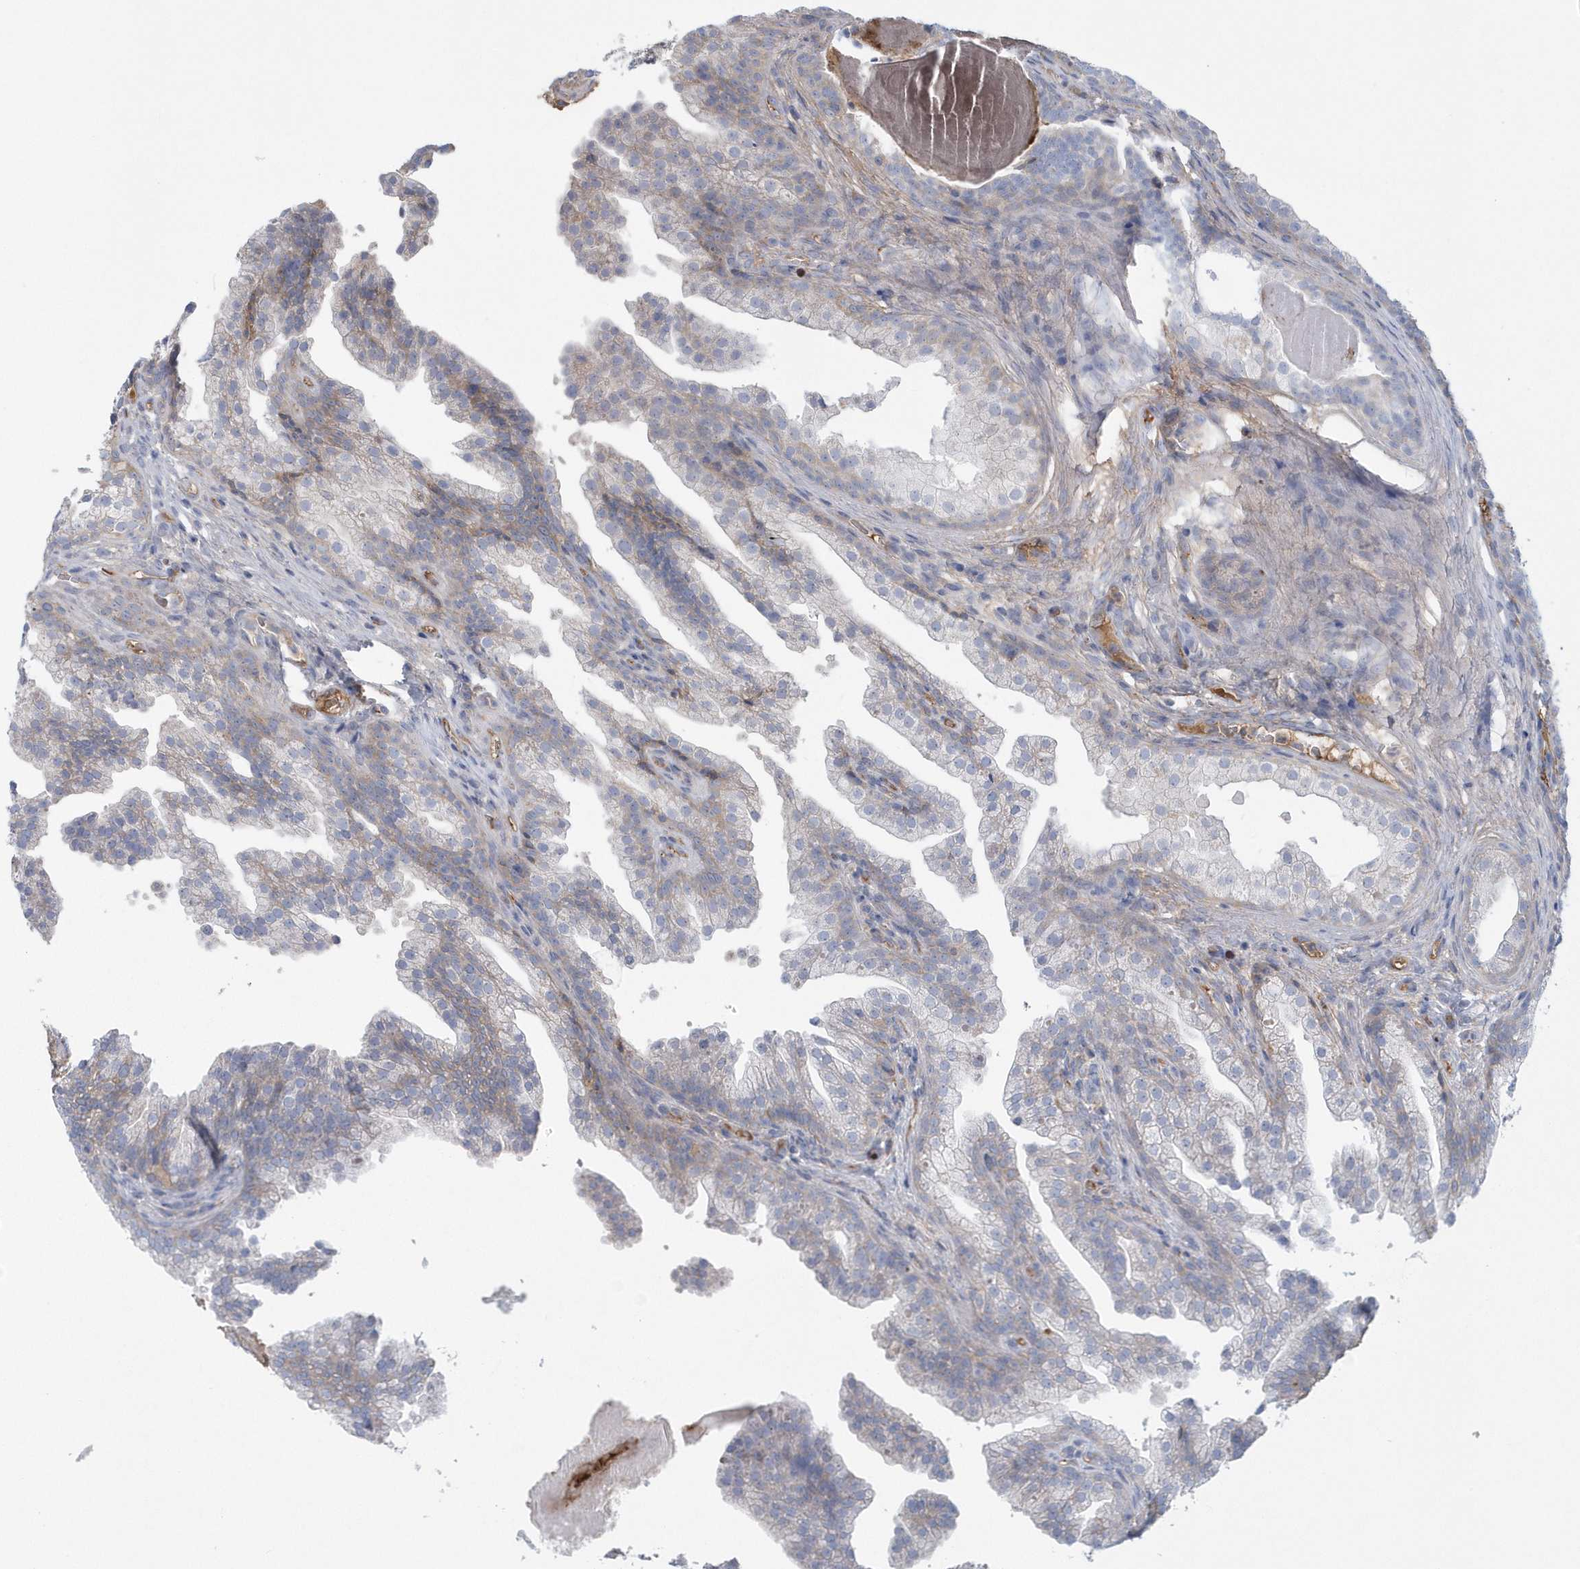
{"staining": {"intensity": "negative", "quantity": "none", "location": "none"}, "tissue": "prostate cancer", "cell_type": "Tumor cells", "image_type": "cancer", "snomed": [{"axis": "morphology", "description": "Adenocarcinoma, High grade"}, {"axis": "topography", "description": "Prostate"}], "caption": "High power microscopy histopathology image of an IHC micrograph of prostate adenocarcinoma (high-grade), revealing no significant staining in tumor cells.", "gene": "SPATA18", "patient": {"sex": "male", "age": 62}}